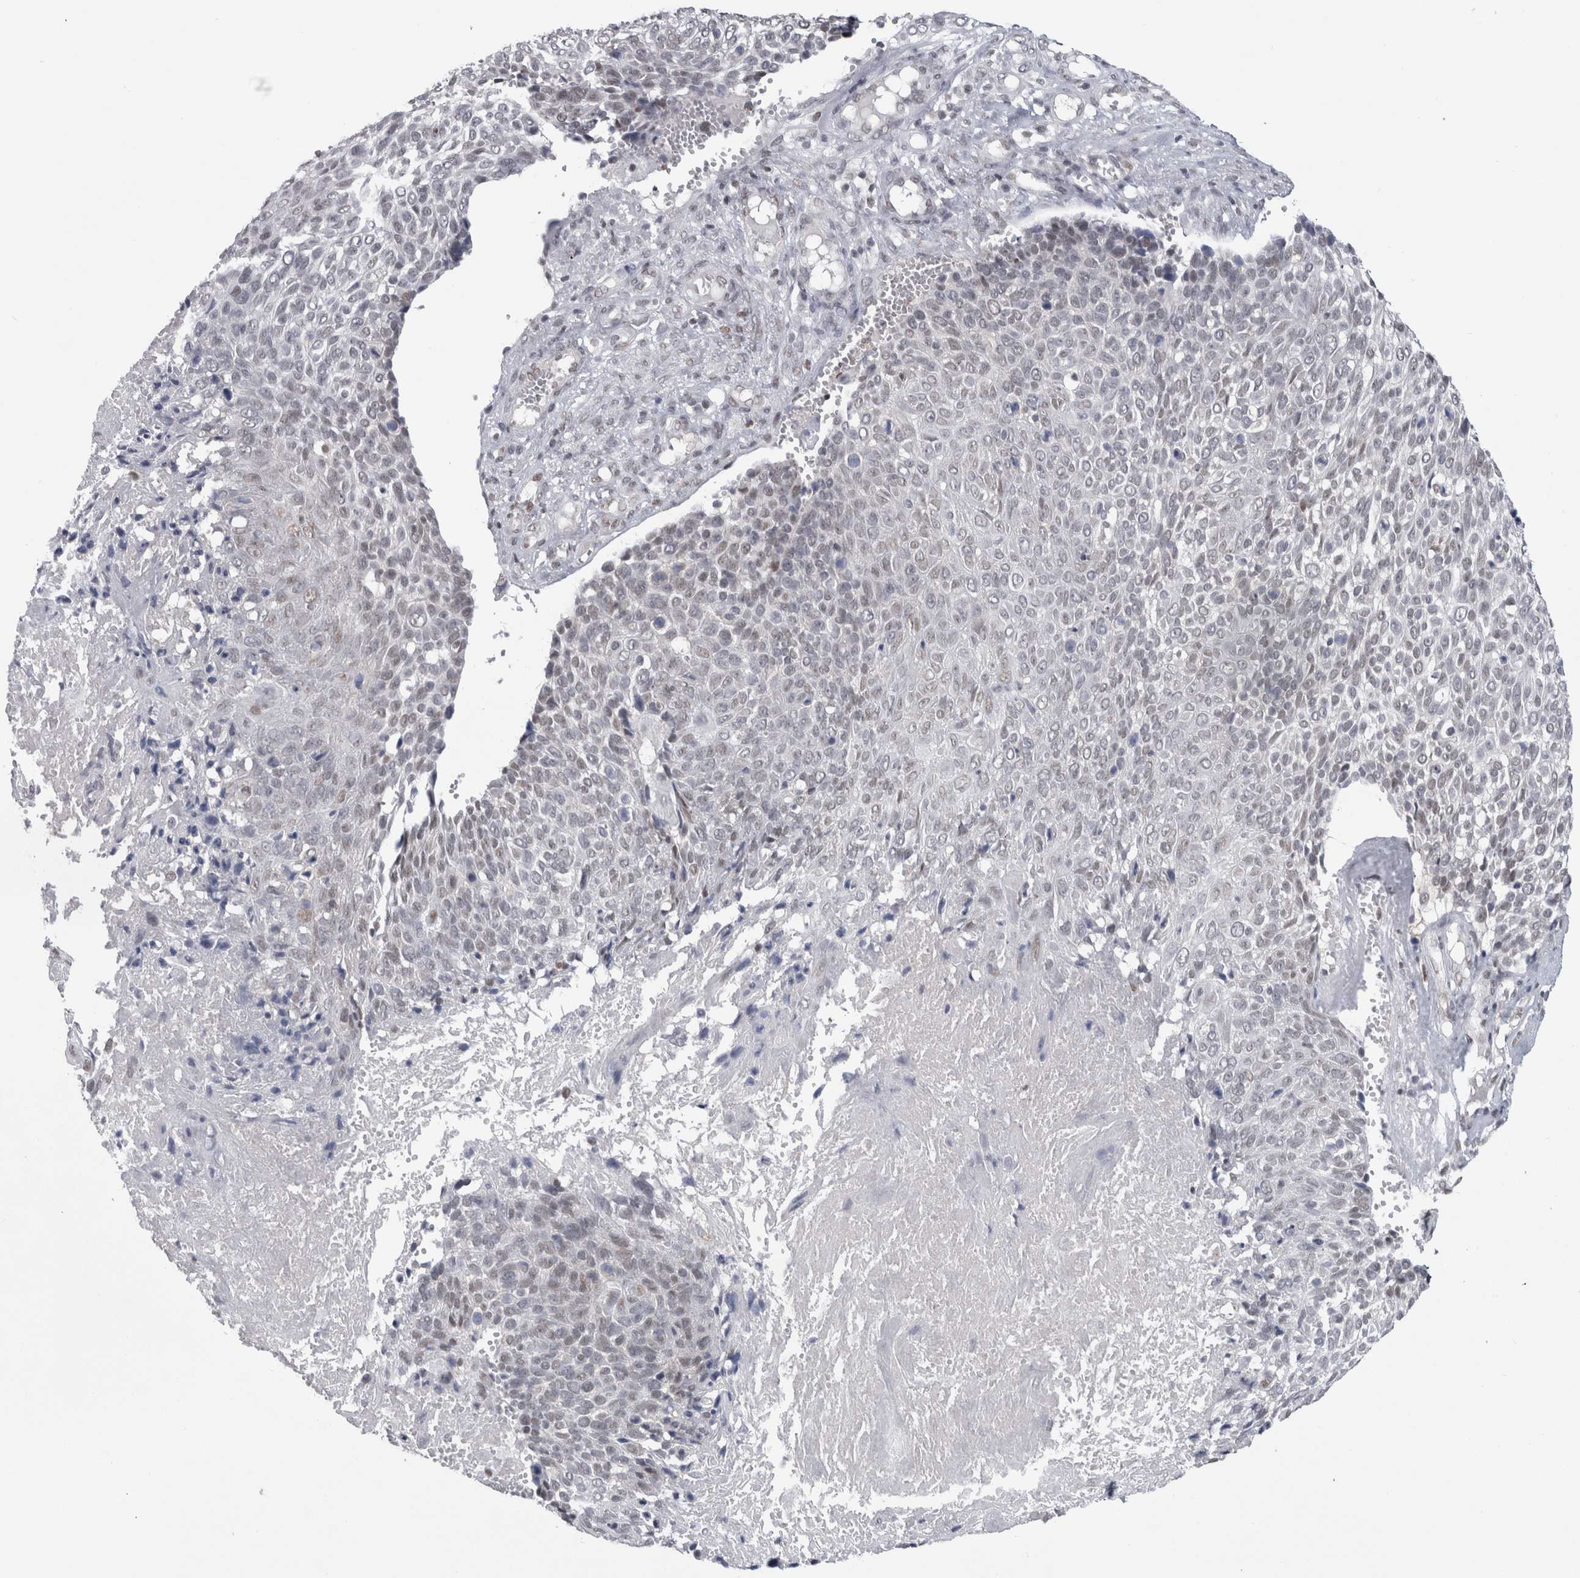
{"staining": {"intensity": "weak", "quantity": "<25%", "location": "nuclear"}, "tissue": "cervical cancer", "cell_type": "Tumor cells", "image_type": "cancer", "snomed": [{"axis": "morphology", "description": "Squamous cell carcinoma, NOS"}, {"axis": "topography", "description": "Cervix"}], "caption": "This is an IHC image of human squamous cell carcinoma (cervical). There is no positivity in tumor cells.", "gene": "PSMB2", "patient": {"sex": "female", "age": 74}}